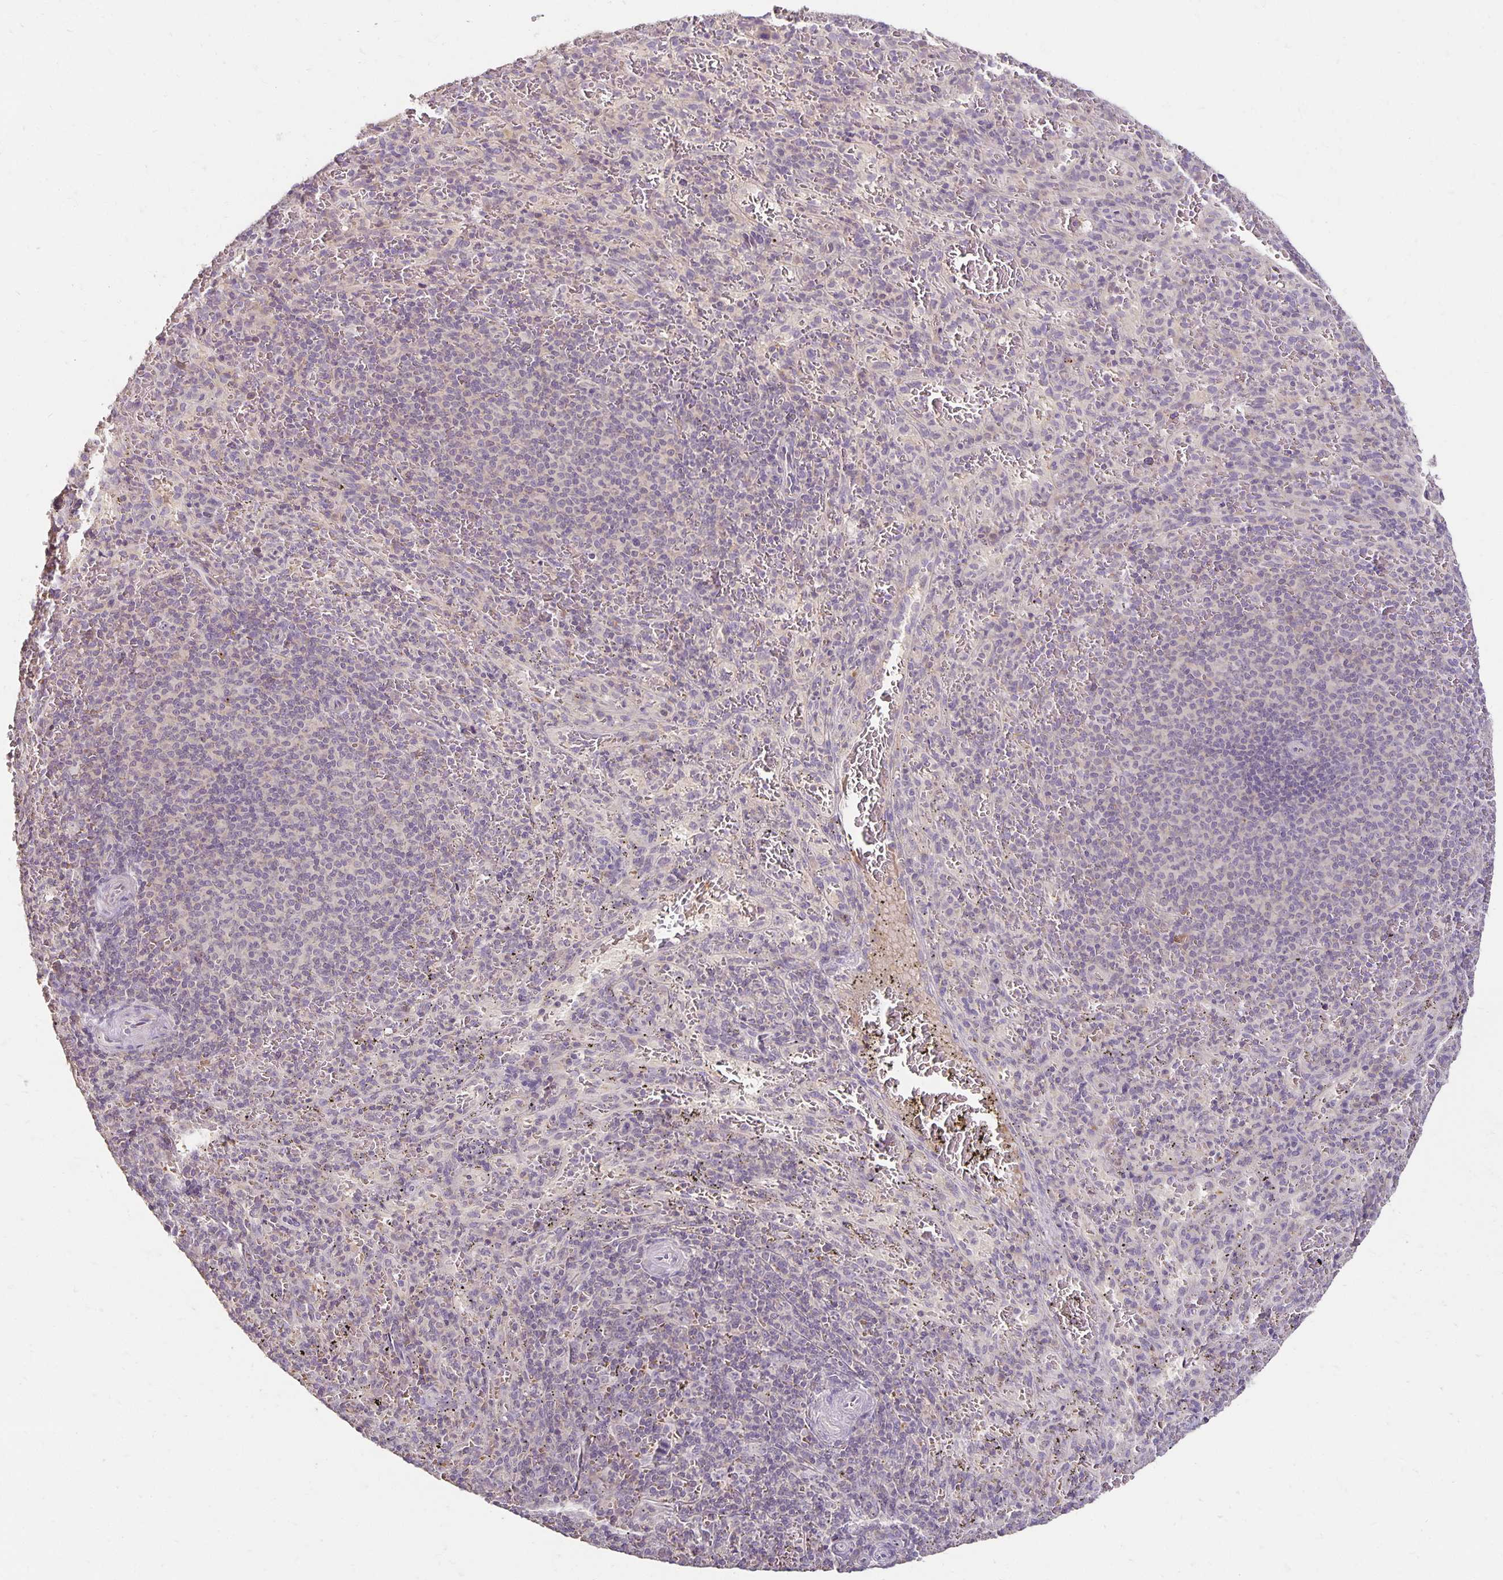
{"staining": {"intensity": "negative", "quantity": "none", "location": "none"}, "tissue": "spleen", "cell_type": "Cells in red pulp", "image_type": "normal", "snomed": [{"axis": "morphology", "description": "Normal tissue, NOS"}, {"axis": "topography", "description": "Spleen"}], "caption": "This is an IHC micrograph of normal spleen. There is no expression in cells in red pulp.", "gene": "CST6", "patient": {"sex": "male", "age": 57}}